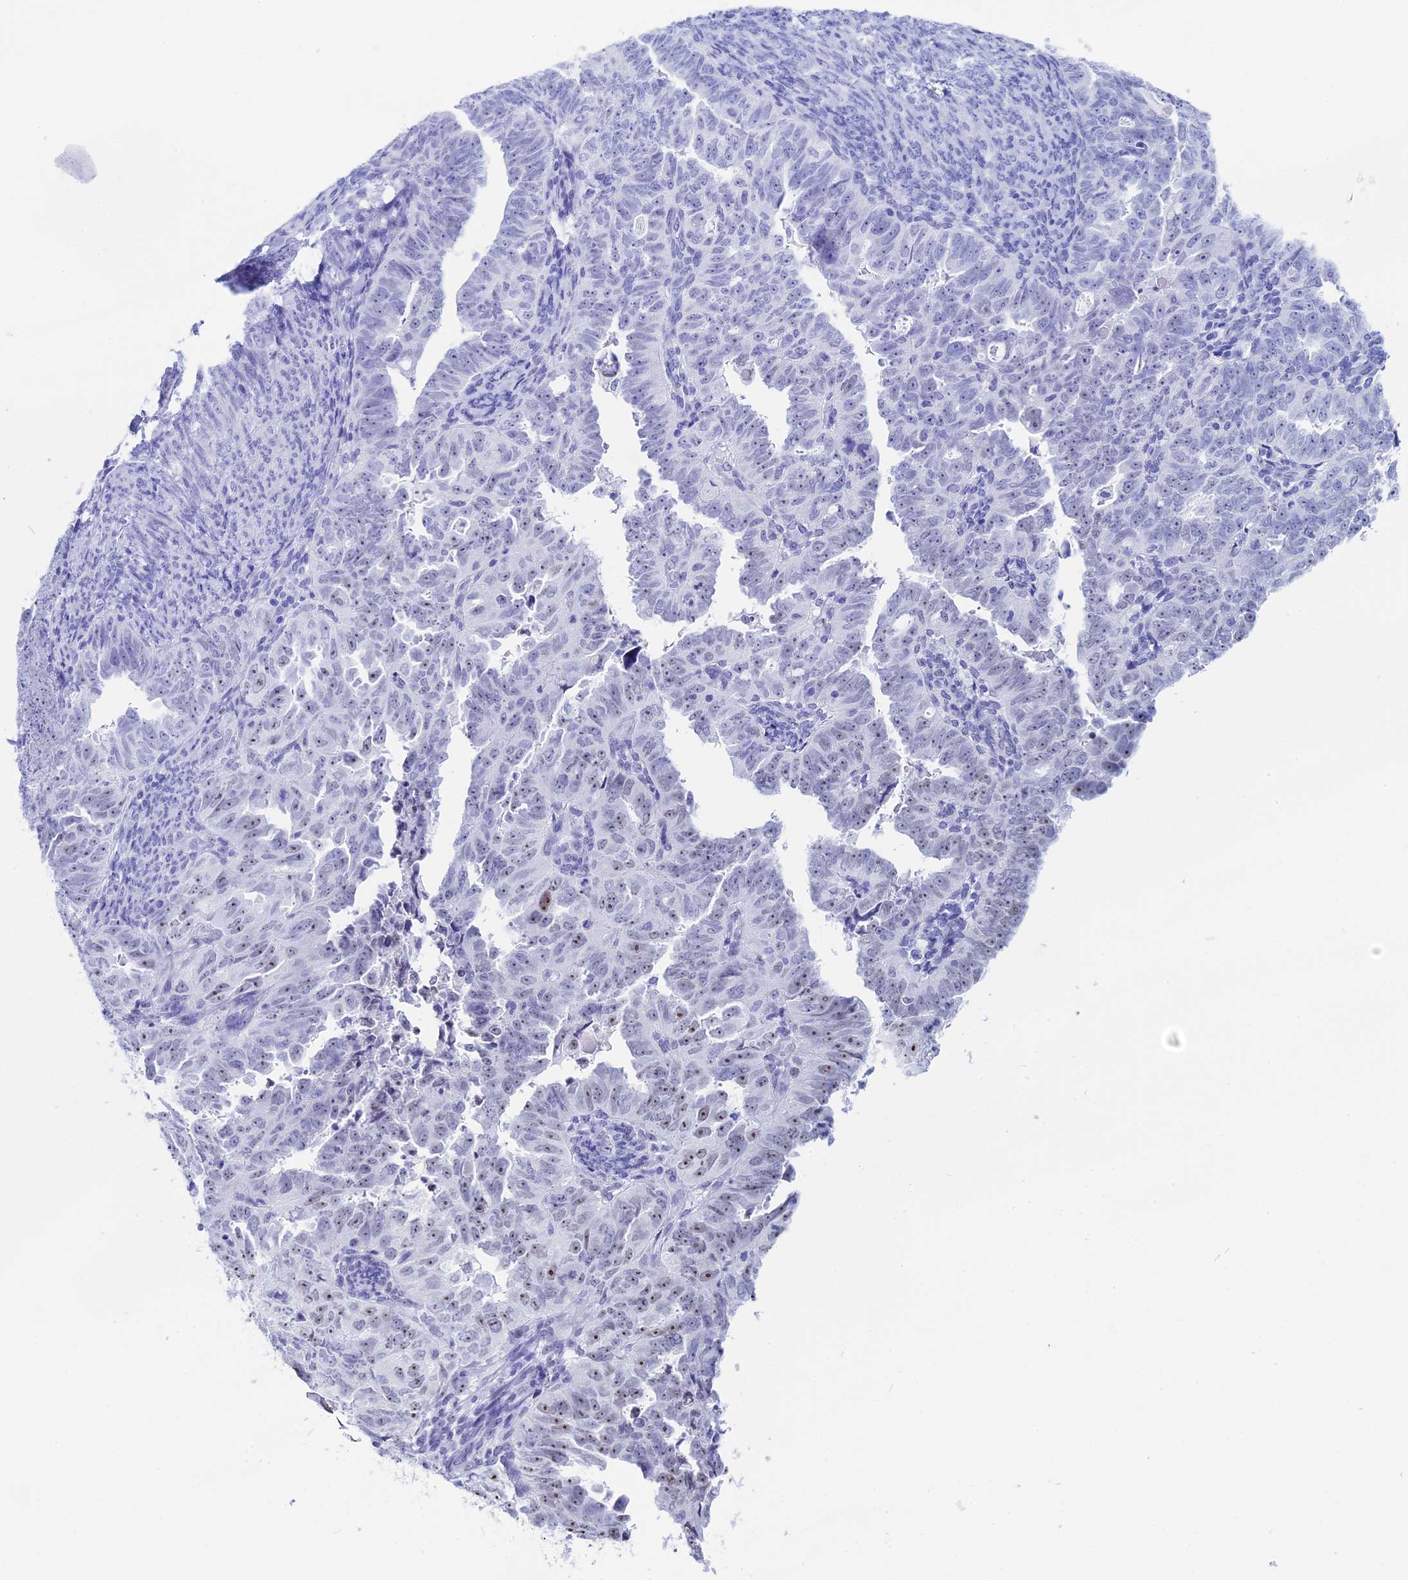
{"staining": {"intensity": "weak", "quantity": "<25%", "location": "nuclear"}, "tissue": "endometrial cancer", "cell_type": "Tumor cells", "image_type": "cancer", "snomed": [{"axis": "morphology", "description": "Adenocarcinoma, NOS"}, {"axis": "topography", "description": "Endometrium"}], "caption": "Immunohistochemistry image of neoplastic tissue: endometrial adenocarcinoma stained with DAB shows no significant protein staining in tumor cells. (Stains: DAB (3,3'-diaminobenzidine) immunohistochemistry (IHC) with hematoxylin counter stain, Microscopy: brightfield microscopy at high magnification).", "gene": "CCDC86", "patient": {"sex": "female", "age": 65}}